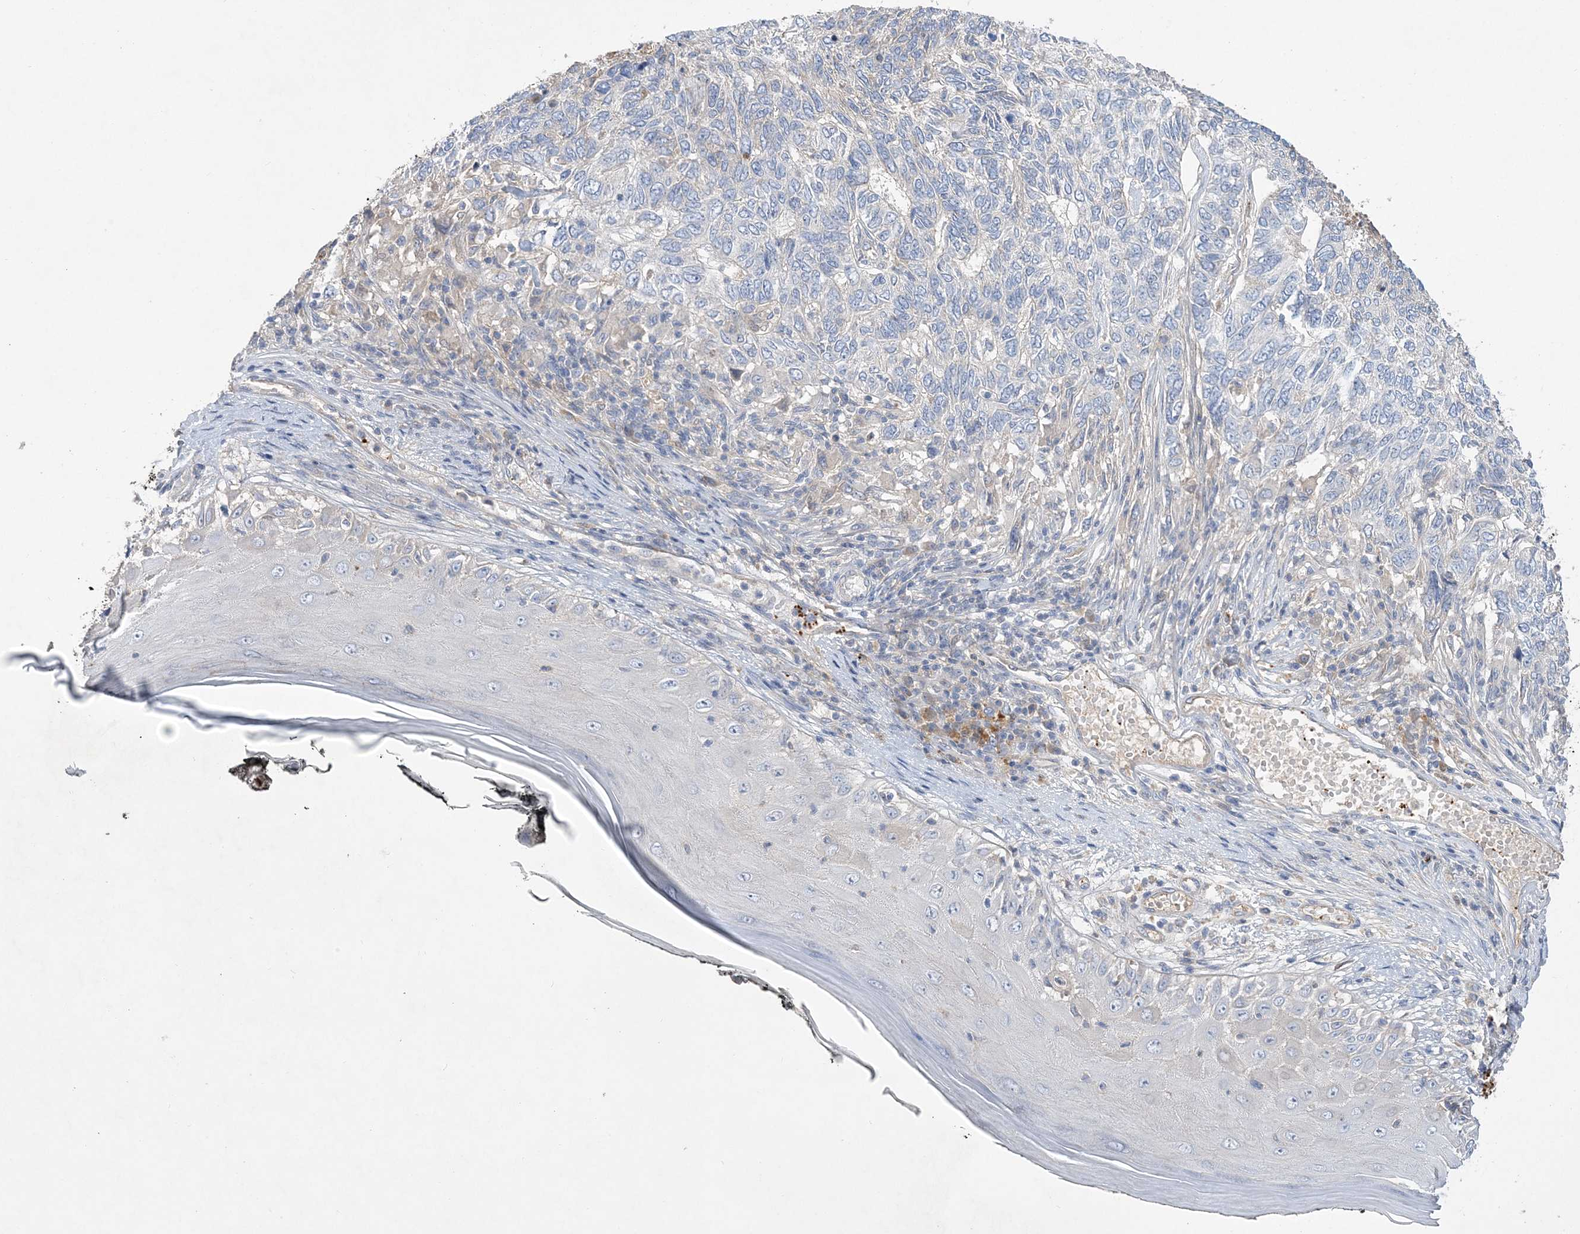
{"staining": {"intensity": "negative", "quantity": "none", "location": "none"}, "tissue": "skin cancer", "cell_type": "Tumor cells", "image_type": "cancer", "snomed": [{"axis": "morphology", "description": "Basal cell carcinoma"}, {"axis": "topography", "description": "Skin"}], "caption": "The immunohistochemistry image has no significant staining in tumor cells of skin cancer tissue.", "gene": "ADCK2", "patient": {"sex": "female", "age": 65}}